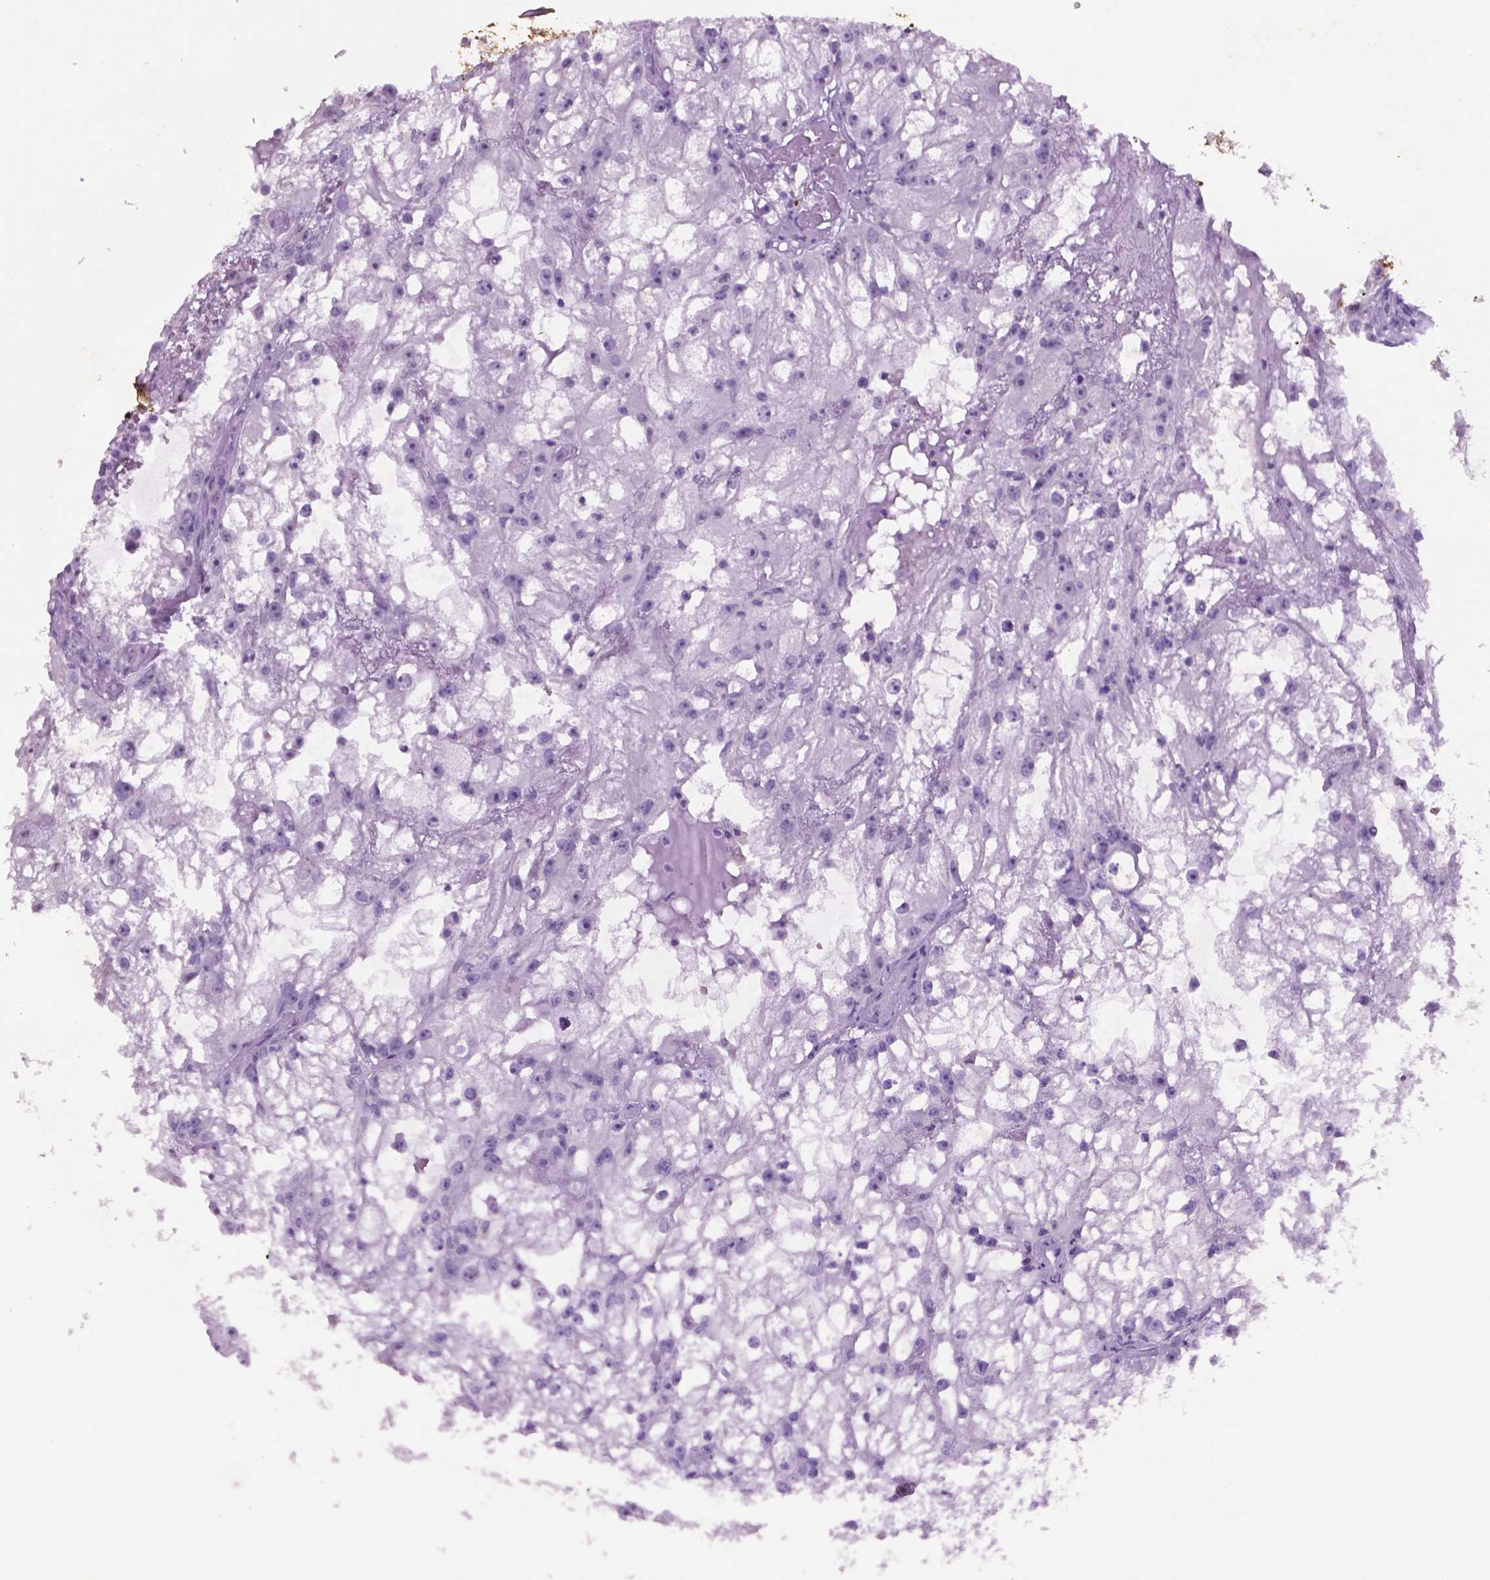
{"staining": {"intensity": "negative", "quantity": "none", "location": "none"}, "tissue": "renal cancer", "cell_type": "Tumor cells", "image_type": "cancer", "snomed": [{"axis": "morphology", "description": "Adenocarcinoma, NOS"}, {"axis": "topography", "description": "Kidney"}], "caption": "Tumor cells show no significant protein staining in renal adenocarcinoma.", "gene": "C18orf21", "patient": {"sex": "male", "age": 59}}